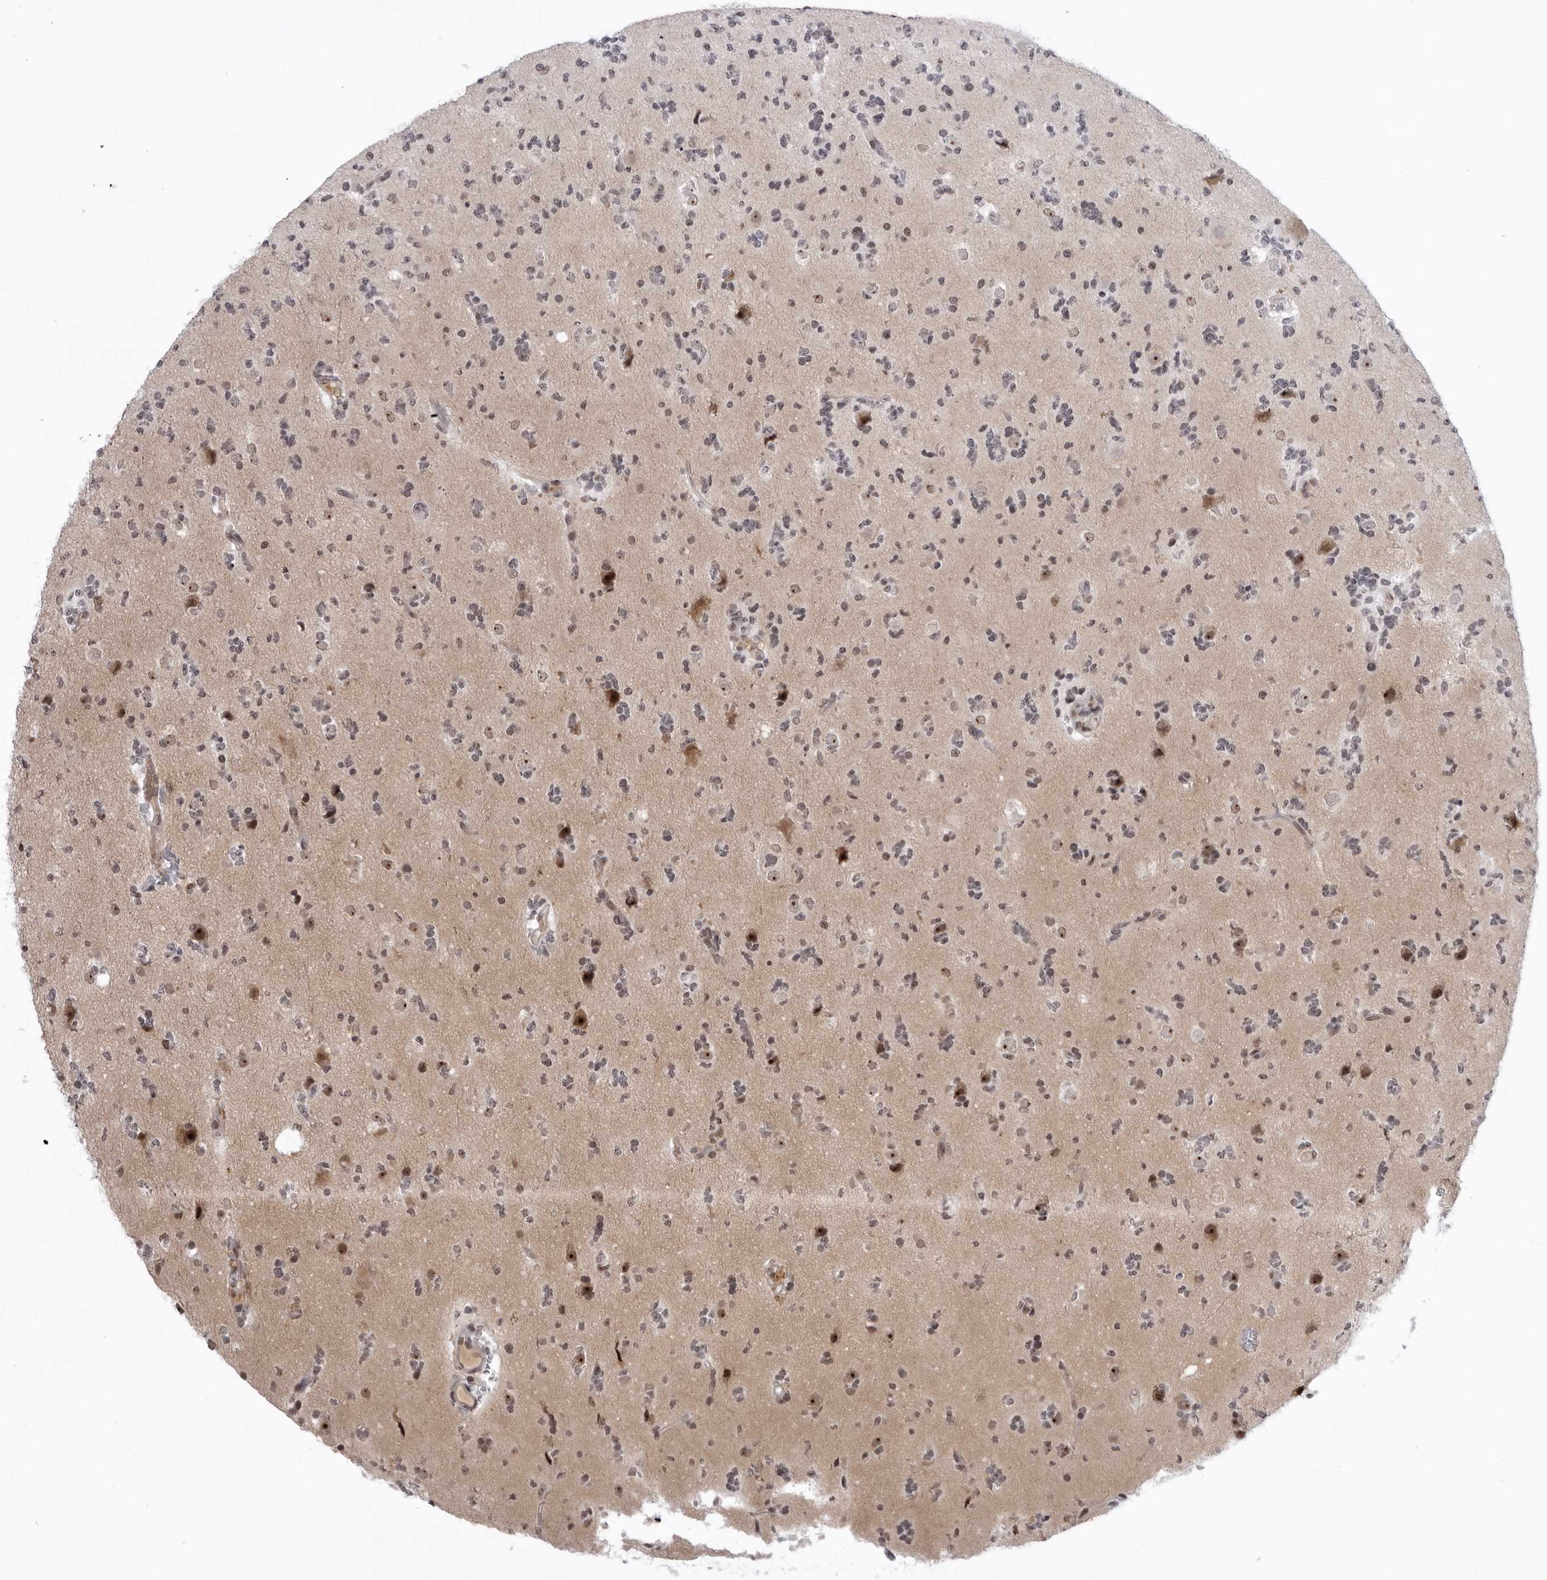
{"staining": {"intensity": "moderate", "quantity": "25%-75%", "location": "nuclear"}, "tissue": "glioma", "cell_type": "Tumor cells", "image_type": "cancer", "snomed": [{"axis": "morphology", "description": "Glioma, malignant, High grade"}, {"axis": "topography", "description": "Brain"}], "caption": "DAB (3,3'-diaminobenzidine) immunohistochemical staining of malignant glioma (high-grade) shows moderate nuclear protein positivity in about 25%-75% of tumor cells.", "gene": "EXOSC10", "patient": {"sex": "female", "age": 62}}